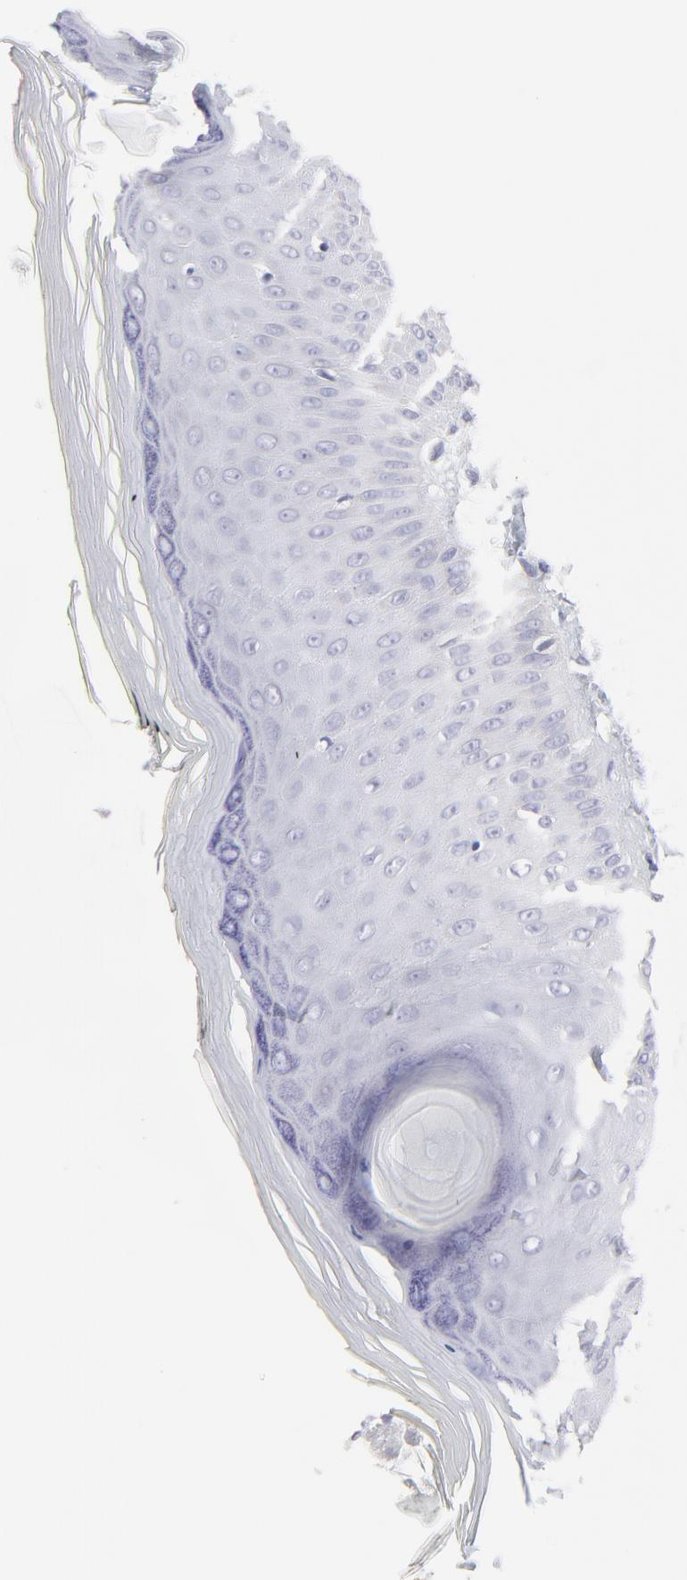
{"staining": {"intensity": "negative", "quantity": "none", "location": "none"}, "tissue": "skin", "cell_type": "Epidermal cells", "image_type": "normal", "snomed": [{"axis": "morphology", "description": "Normal tissue, NOS"}, {"axis": "morphology", "description": "Inflammation, NOS"}, {"axis": "topography", "description": "Soft tissue"}, {"axis": "topography", "description": "Anal"}], "caption": "IHC histopathology image of benign human skin stained for a protein (brown), which displays no positivity in epidermal cells. The staining was performed using DAB to visualize the protein expression in brown, while the nuclei were stained in blue with hematoxylin (Magnification: 20x).", "gene": "DUSP9", "patient": {"sex": "female", "age": 15}}